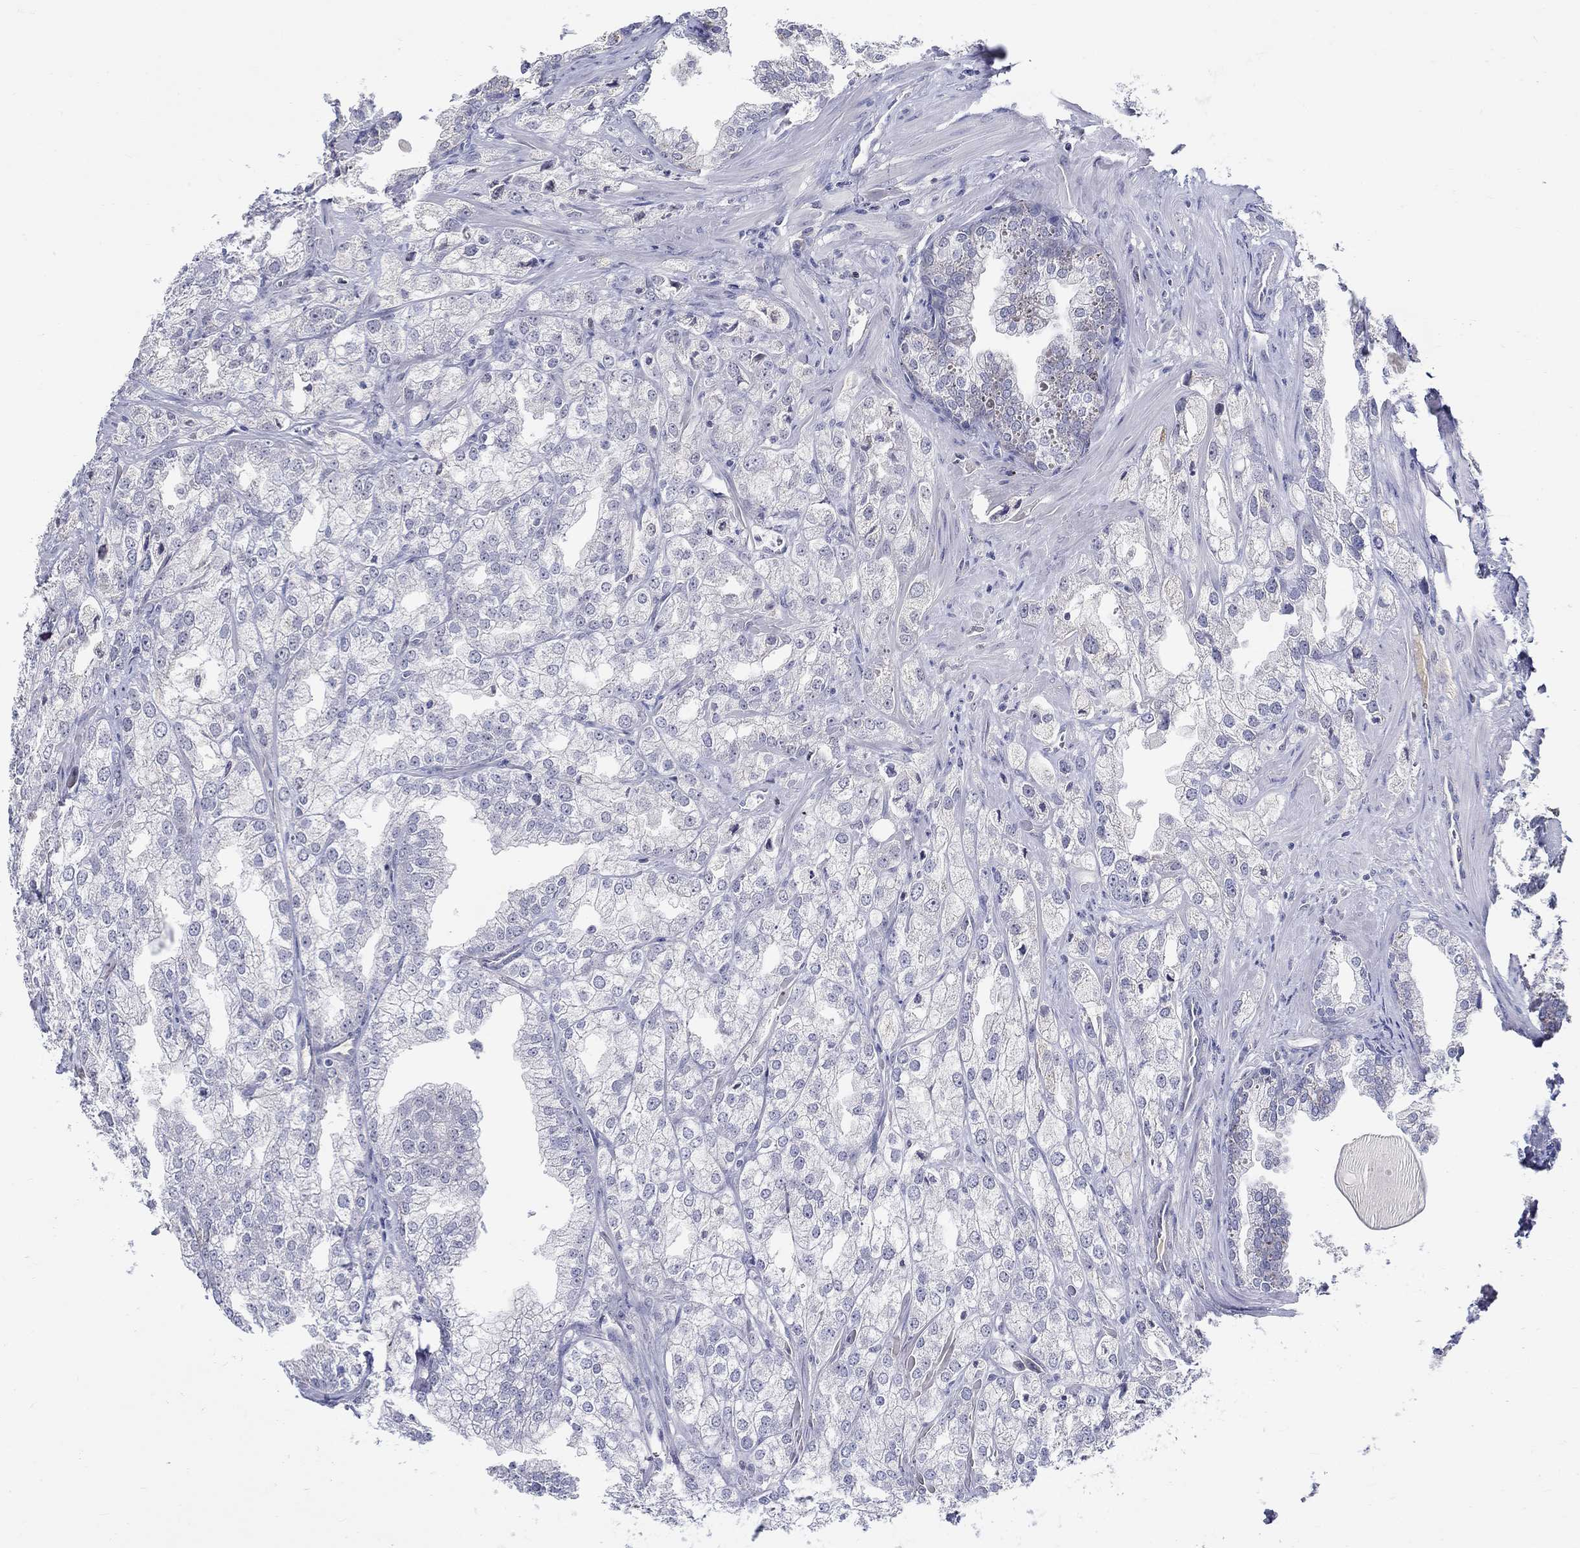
{"staining": {"intensity": "negative", "quantity": "none", "location": "none"}, "tissue": "prostate cancer", "cell_type": "Tumor cells", "image_type": "cancer", "snomed": [{"axis": "morphology", "description": "Adenocarcinoma, NOS"}, {"axis": "topography", "description": "Prostate"}], "caption": "A micrograph of human adenocarcinoma (prostate) is negative for staining in tumor cells.", "gene": "SLC30A3", "patient": {"sex": "male", "age": 70}}